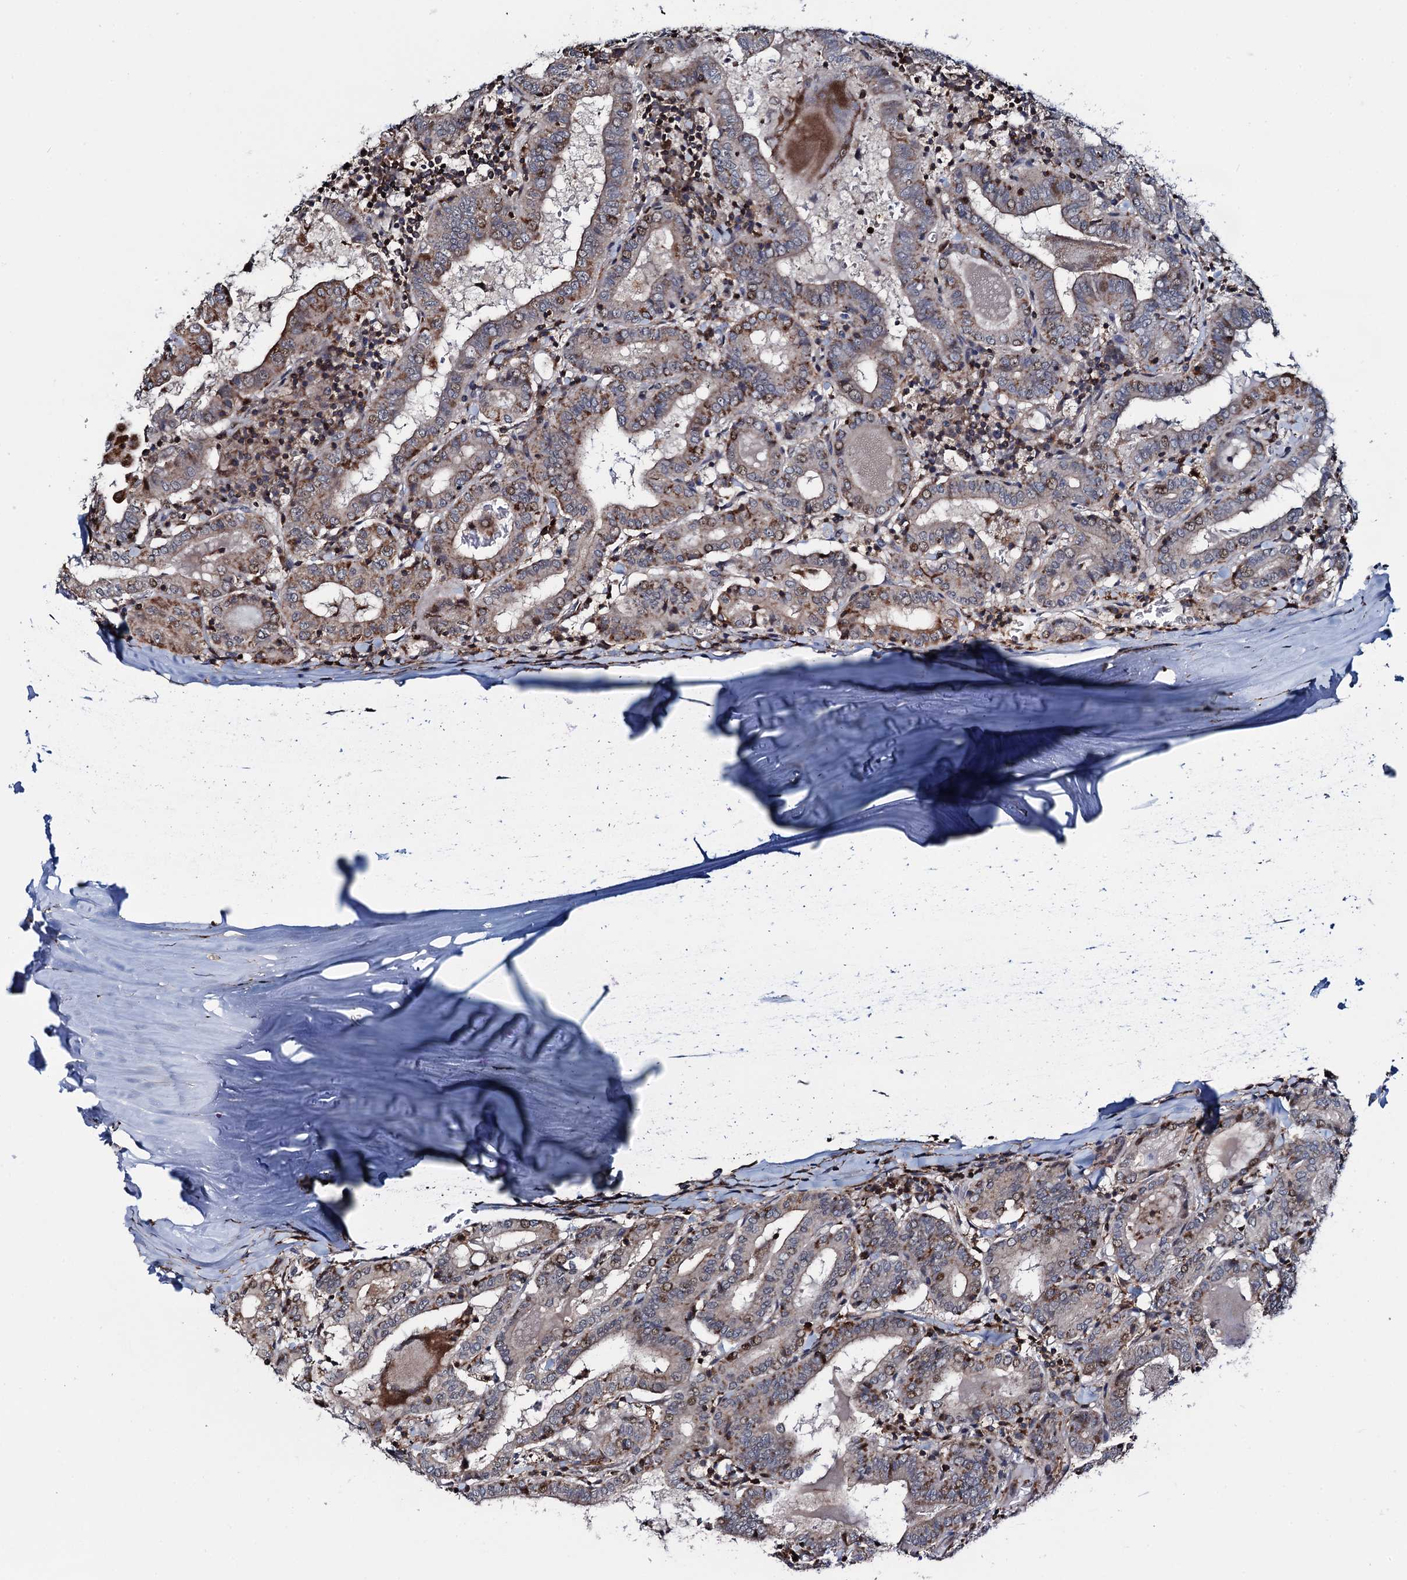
{"staining": {"intensity": "moderate", "quantity": "<25%", "location": "cytoplasmic/membranous"}, "tissue": "thyroid cancer", "cell_type": "Tumor cells", "image_type": "cancer", "snomed": [{"axis": "morphology", "description": "Papillary adenocarcinoma, NOS"}, {"axis": "topography", "description": "Thyroid gland"}], "caption": "Immunohistochemistry (IHC) histopathology image of neoplastic tissue: human thyroid cancer stained using immunohistochemistry demonstrates low levels of moderate protein expression localized specifically in the cytoplasmic/membranous of tumor cells, appearing as a cytoplasmic/membranous brown color.", "gene": "CCDC102A", "patient": {"sex": "female", "age": 72}}